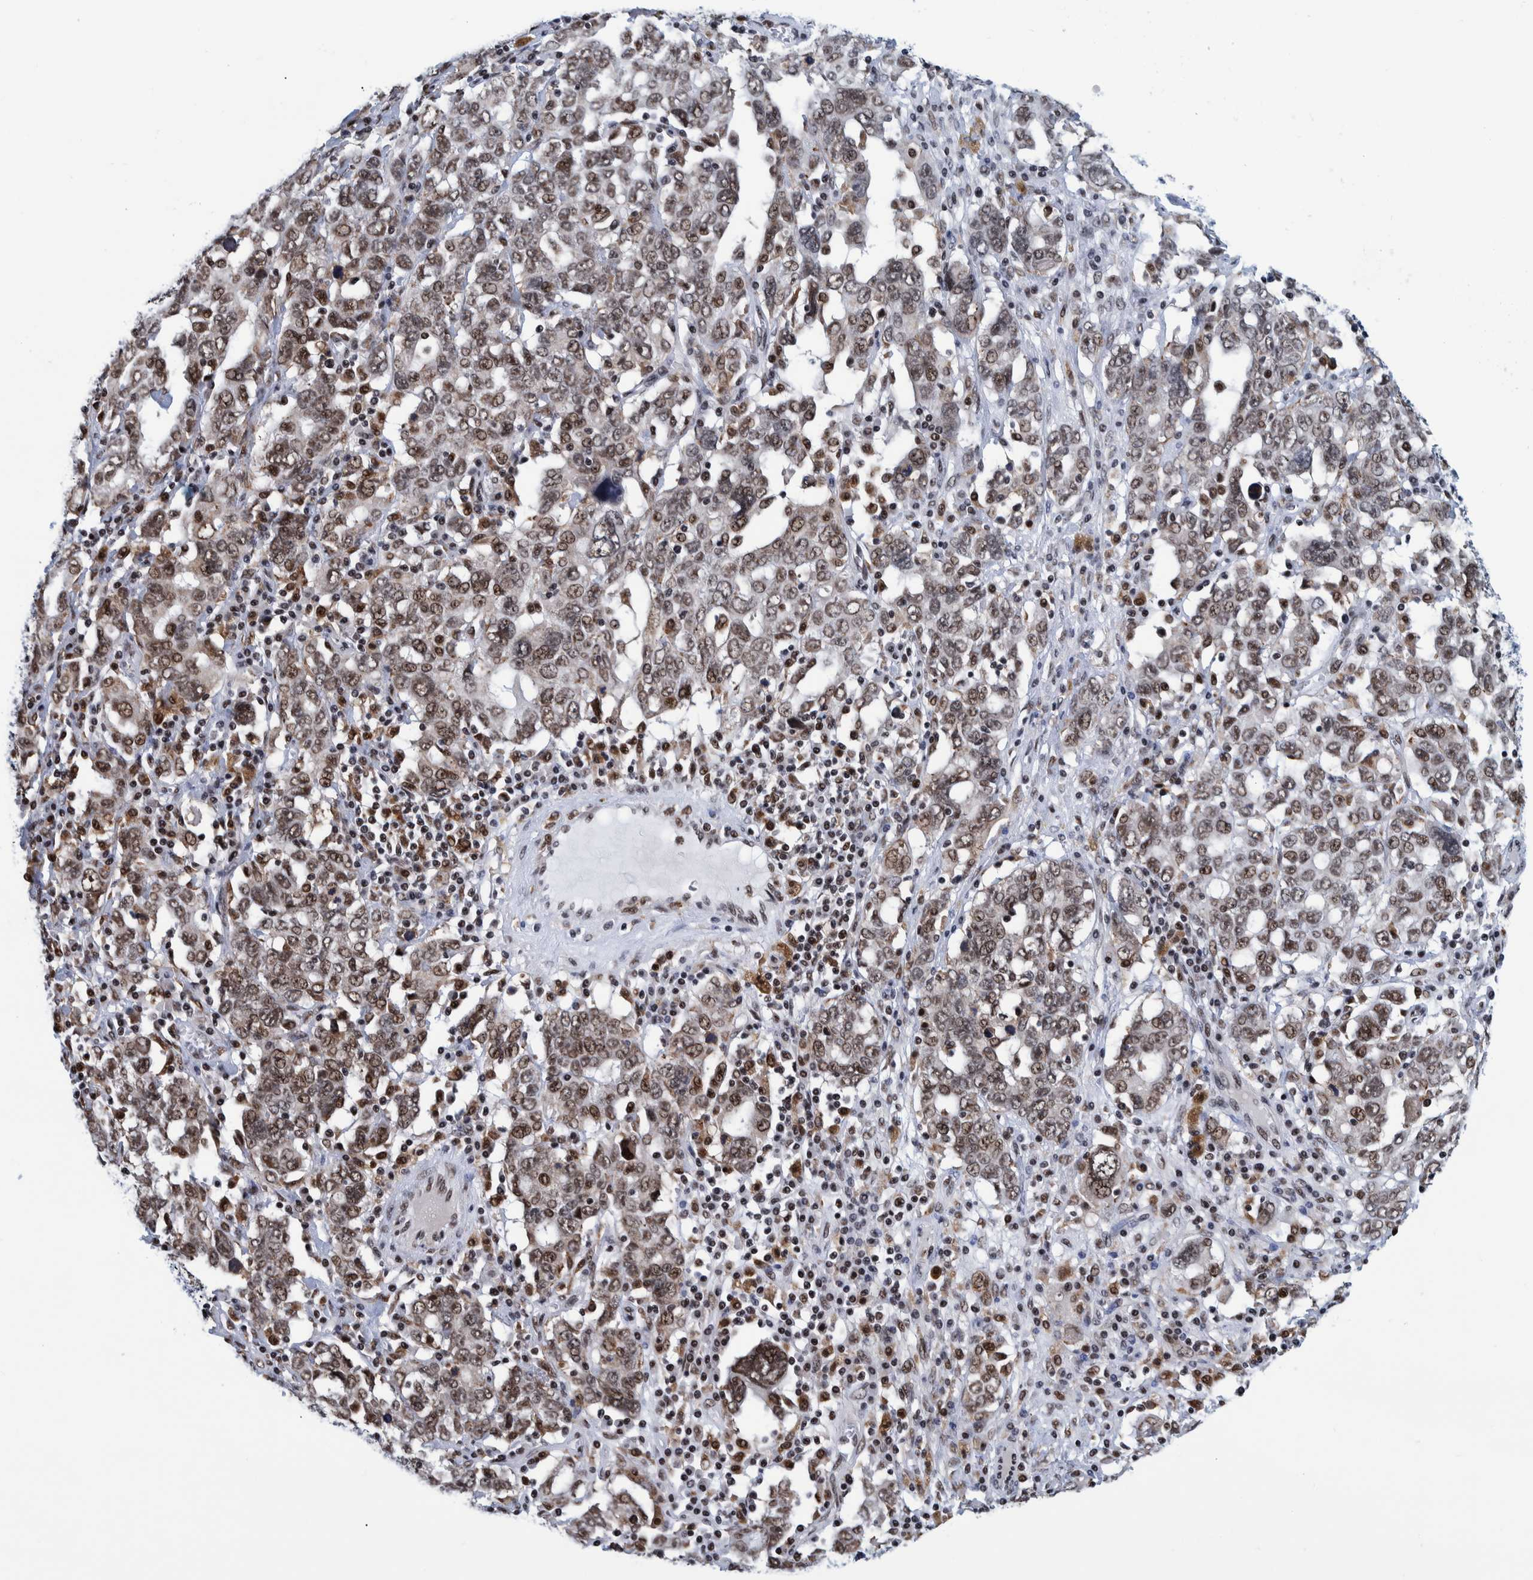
{"staining": {"intensity": "moderate", "quantity": ">75%", "location": "nuclear"}, "tissue": "ovarian cancer", "cell_type": "Tumor cells", "image_type": "cancer", "snomed": [{"axis": "morphology", "description": "Carcinoma, endometroid"}, {"axis": "topography", "description": "Ovary"}], "caption": "Protein analysis of ovarian endometroid carcinoma tissue exhibits moderate nuclear staining in approximately >75% of tumor cells.", "gene": "EFTUD2", "patient": {"sex": "female", "age": 62}}